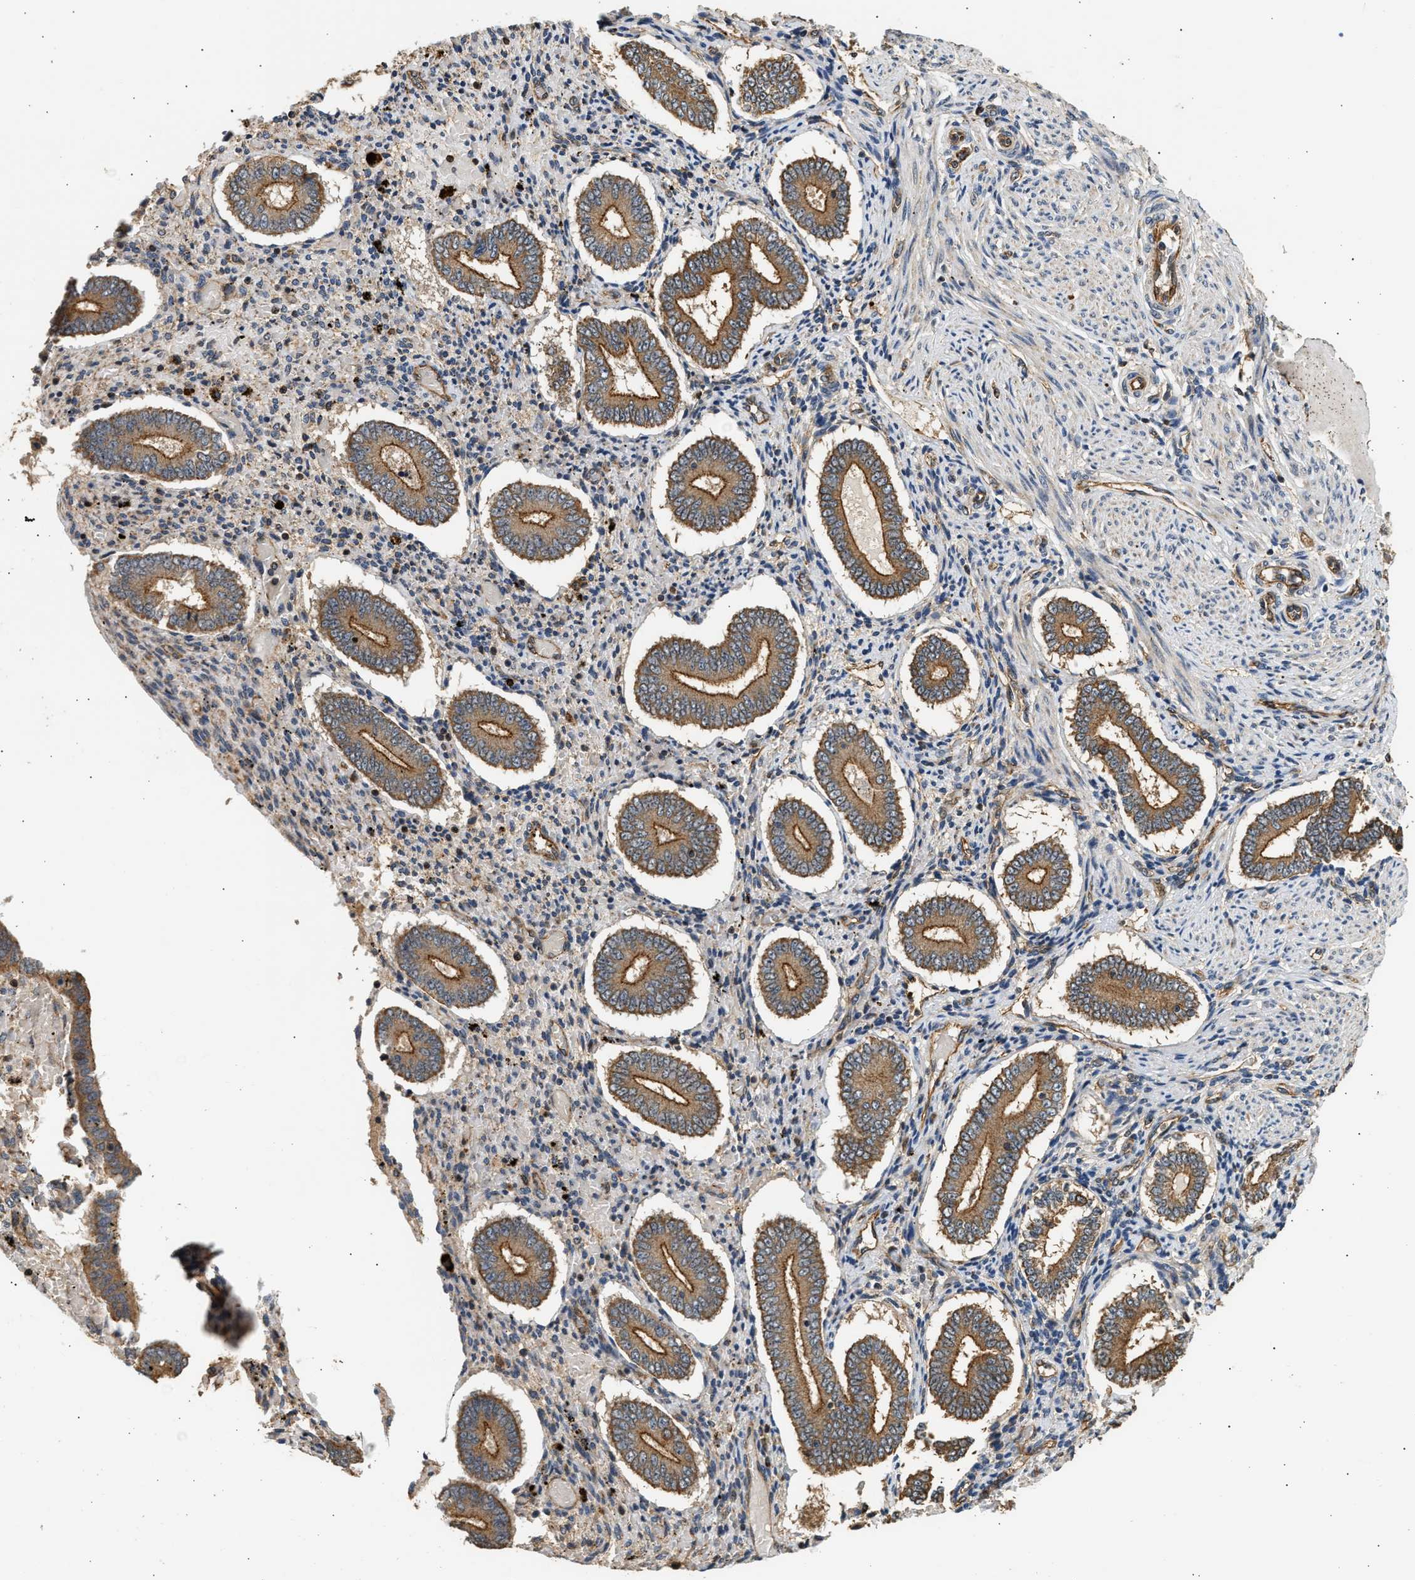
{"staining": {"intensity": "moderate", "quantity": "<25%", "location": "cytoplasmic/membranous"}, "tissue": "endometrium", "cell_type": "Cells in endometrial stroma", "image_type": "normal", "snomed": [{"axis": "morphology", "description": "Normal tissue, NOS"}, {"axis": "topography", "description": "Endometrium"}], "caption": "Immunohistochemistry (IHC) staining of benign endometrium, which reveals low levels of moderate cytoplasmic/membranous staining in about <25% of cells in endometrial stroma indicating moderate cytoplasmic/membranous protein staining. The staining was performed using DAB (brown) for protein detection and nuclei were counterstained in hematoxylin (blue).", "gene": "DUSP14", "patient": {"sex": "female", "age": 42}}